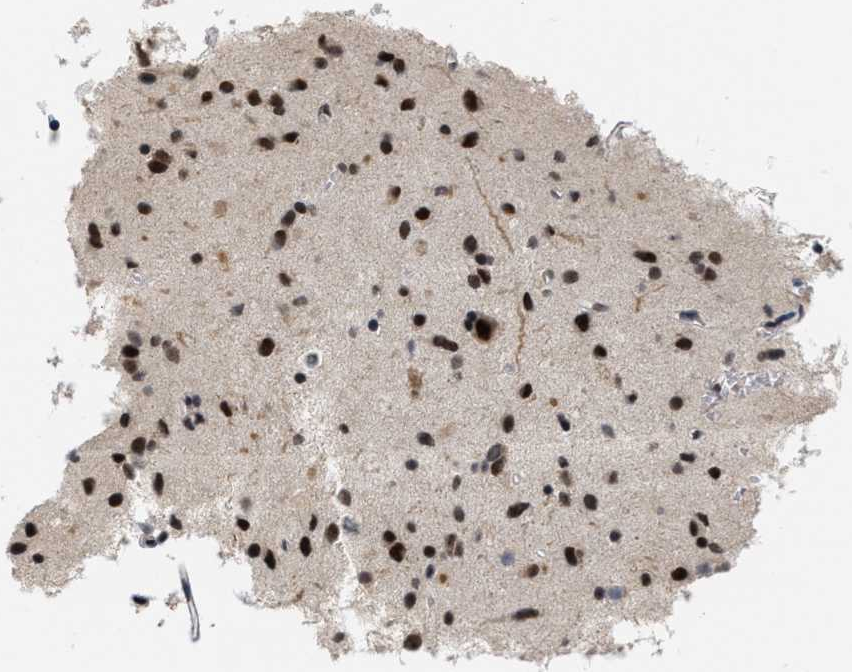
{"staining": {"intensity": "strong", "quantity": ">75%", "location": "nuclear"}, "tissue": "glioma", "cell_type": "Tumor cells", "image_type": "cancer", "snomed": [{"axis": "morphology", "description": "Glioma, malignant, Low grade"}, {"axis": "topography", "description": "Brain"}], "caption": "IHC staining of malignant glioma (low-grade), which reveals high levels of strong nuclear expression in about >75% of tumor cells indicating strong nuclear protein expression. The staining was performed using DAB (brown) for protein detection and nuclei were counterstained in hematoxylin (blue).", "gene": "ANKRD6", "patient": {"sex": "male", "age": 77}}